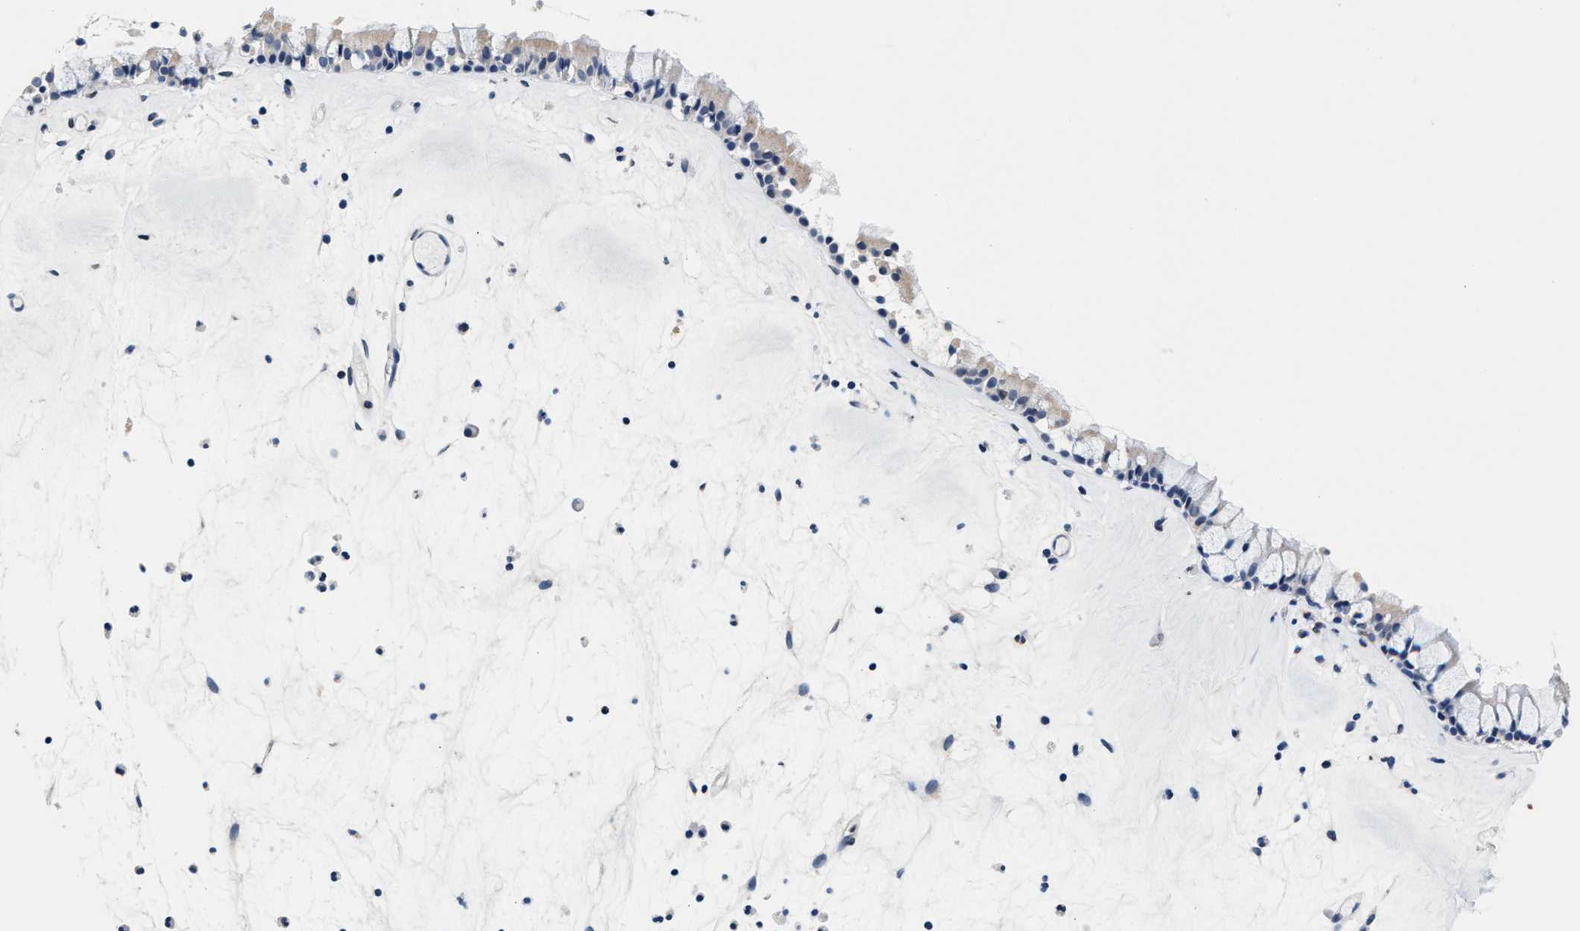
{"staining": {"intensity": "weak", "quantity": "<25%", "location": "cytoplasmic/membranous,nuclear"}, "tissue": "nasopharynx", "cell_type": "Respiratory epithelial cells", "image_type": "normal", "snomed": [{"axis": "morphology", "description": "Normal tissue, NOS"}, {"axis": "topography", "description": "Nasopharynx"}], "caption": "The image demonstrates no significant staining in respiratory epithelial cells of nasopharynx. Nuclei are stained in blue.", "gene": "MYH3", "patient": {"sex": "female", "age": 42}}